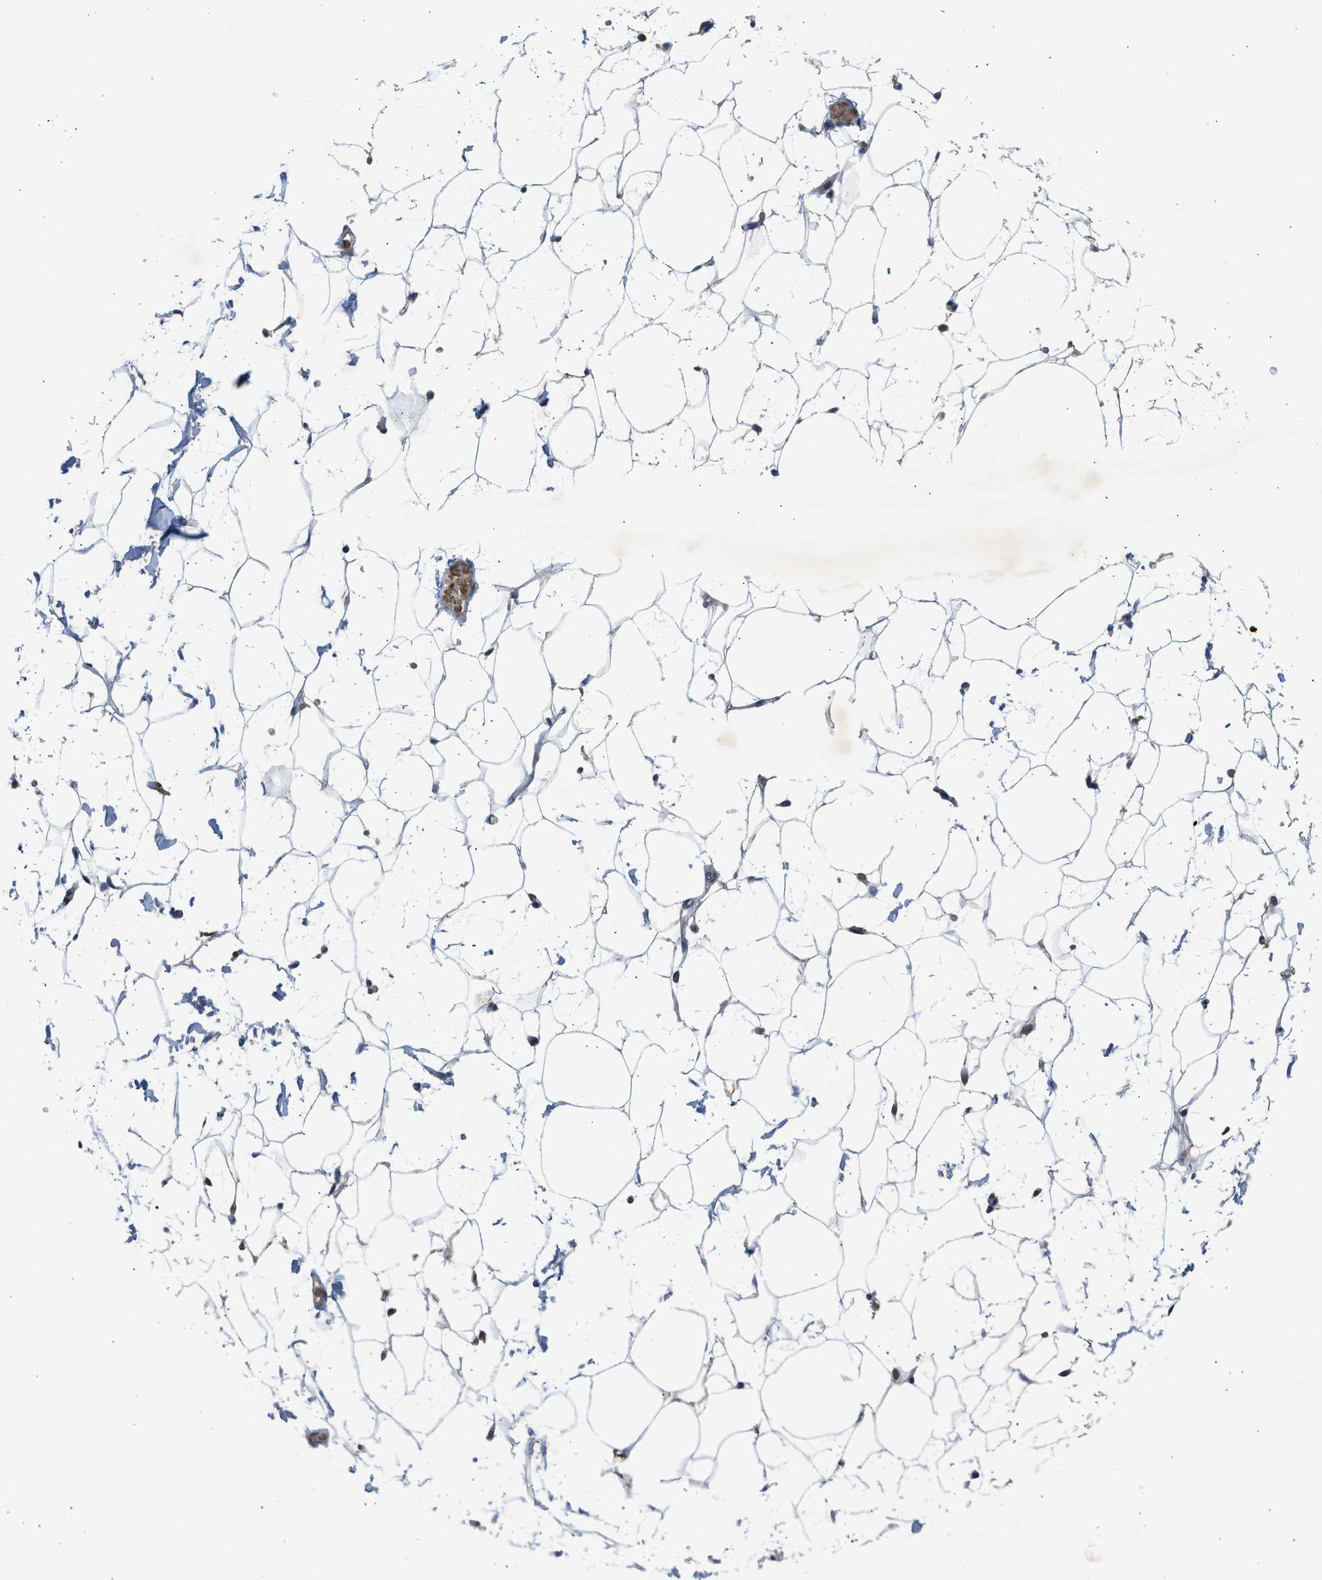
{"staining": {"intensity": "negative", "quantity": "none", "location": "none"}, "tissue": "adipose tissue", "cell_type": "Adipocytes", "image_type": "normal", "snomed": [{"axis": "morphology", "description": "Normal tissue, NOS"}, {"axis": "topography", "description": "Breast"}, {"axis": "topography", "description": "Soft tissue"}], "caption": "The histopathology image displays no staining of adipocytes in unremarkable adipose tissue. (Immunohistochemistry, brightfield microscopy, high magnification).", "gene": "MAPK7", "patient": {"sex": "female", "age": 75}}